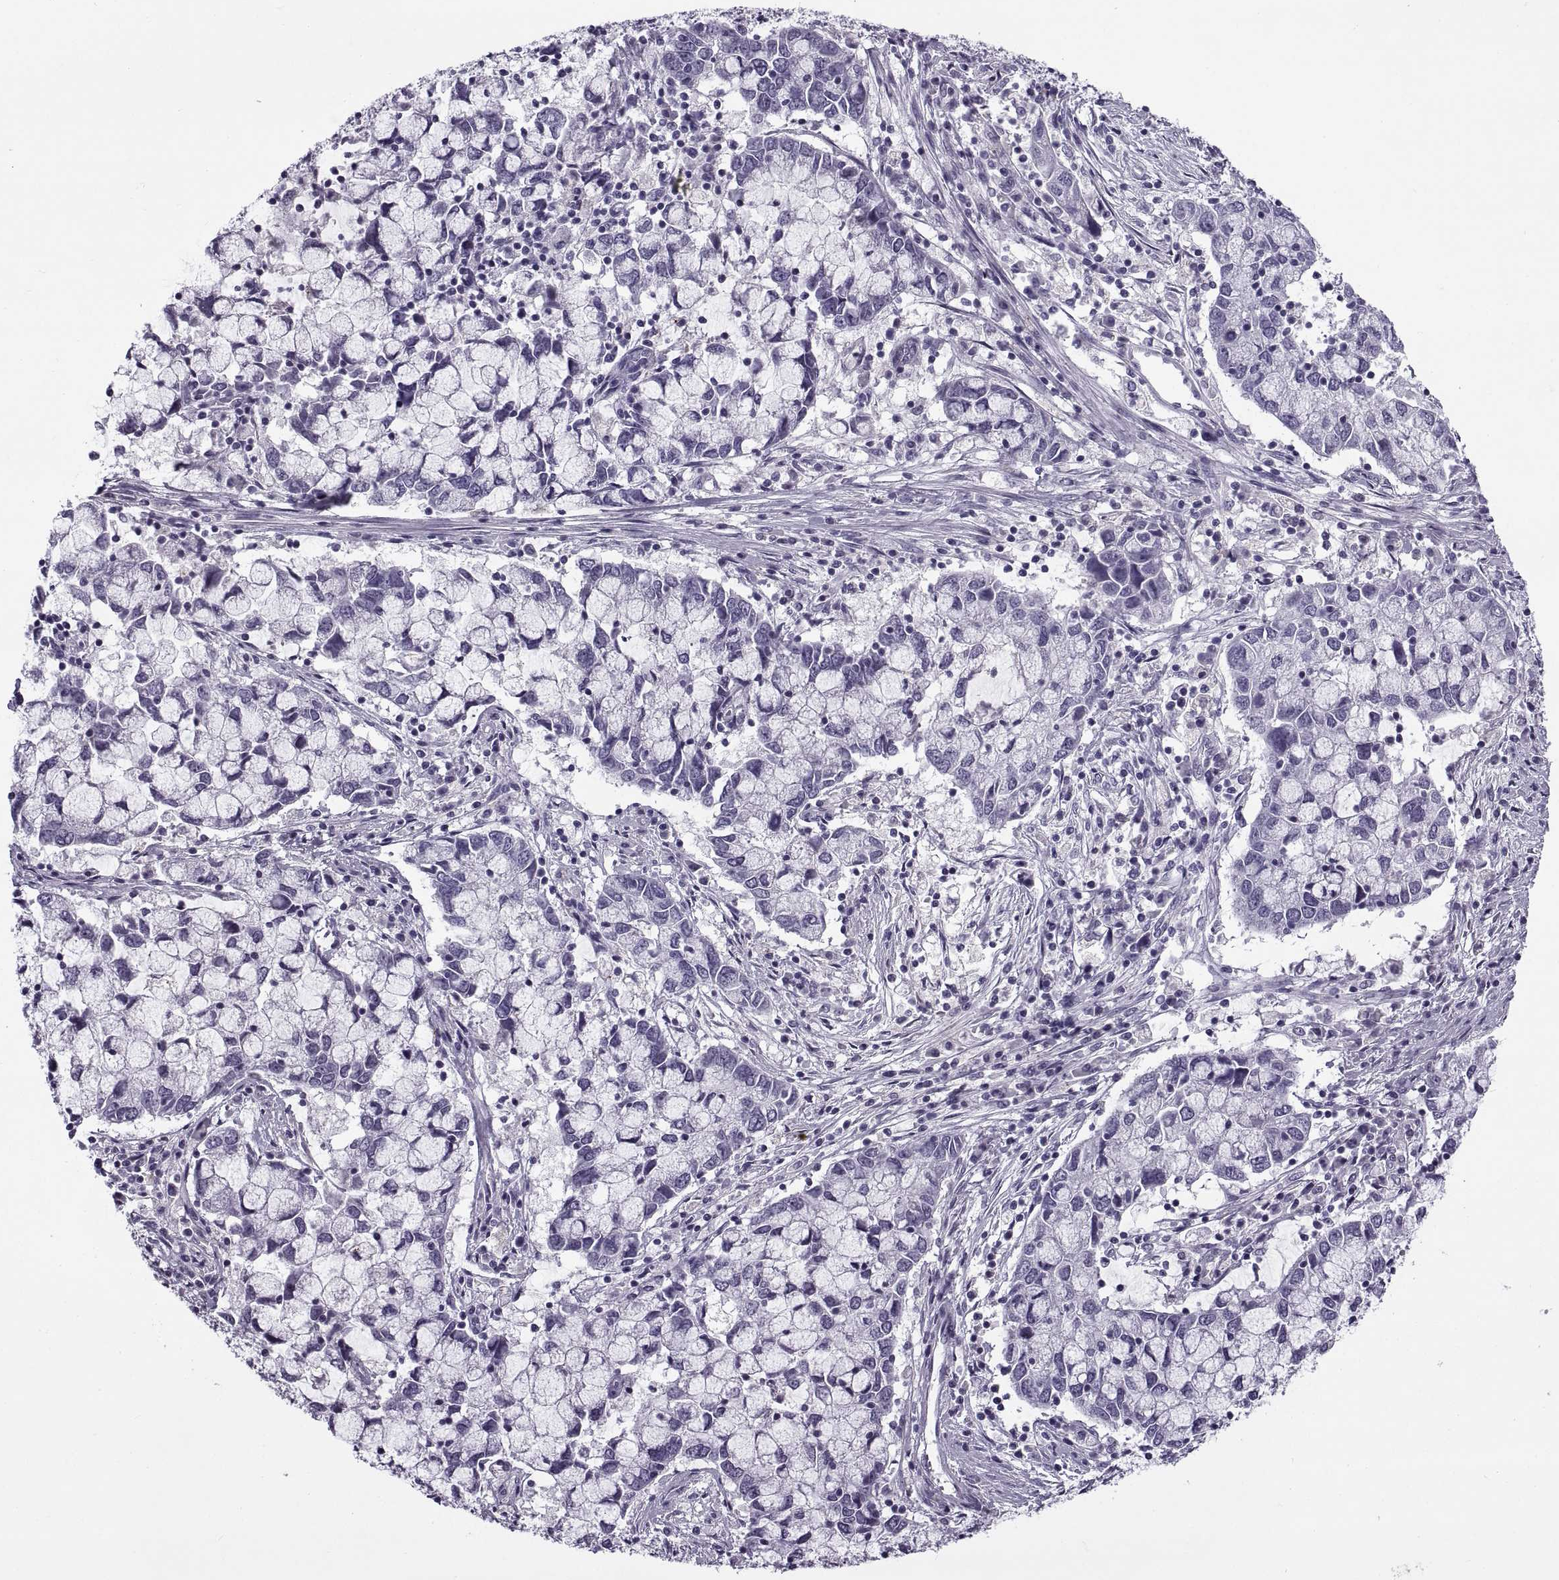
{"staining": {"intensity": "negative", "quantity": "none", "location": "none"}, "tissue": "cervical cancer", "cell_type": "Tumor cells", "image_type": "cancer", "snomed": [{"axis": "morphology", "description": "Adenocarcinoma, NOS"}, {"axis": "topography", "description": "Cervix"}], "caption": "Protein analysis of cervical adenocarcinoma shows no significant positivity in tumor cells.", "gene": "CALCR", "patient": {"sex": "female", "age": 40}}